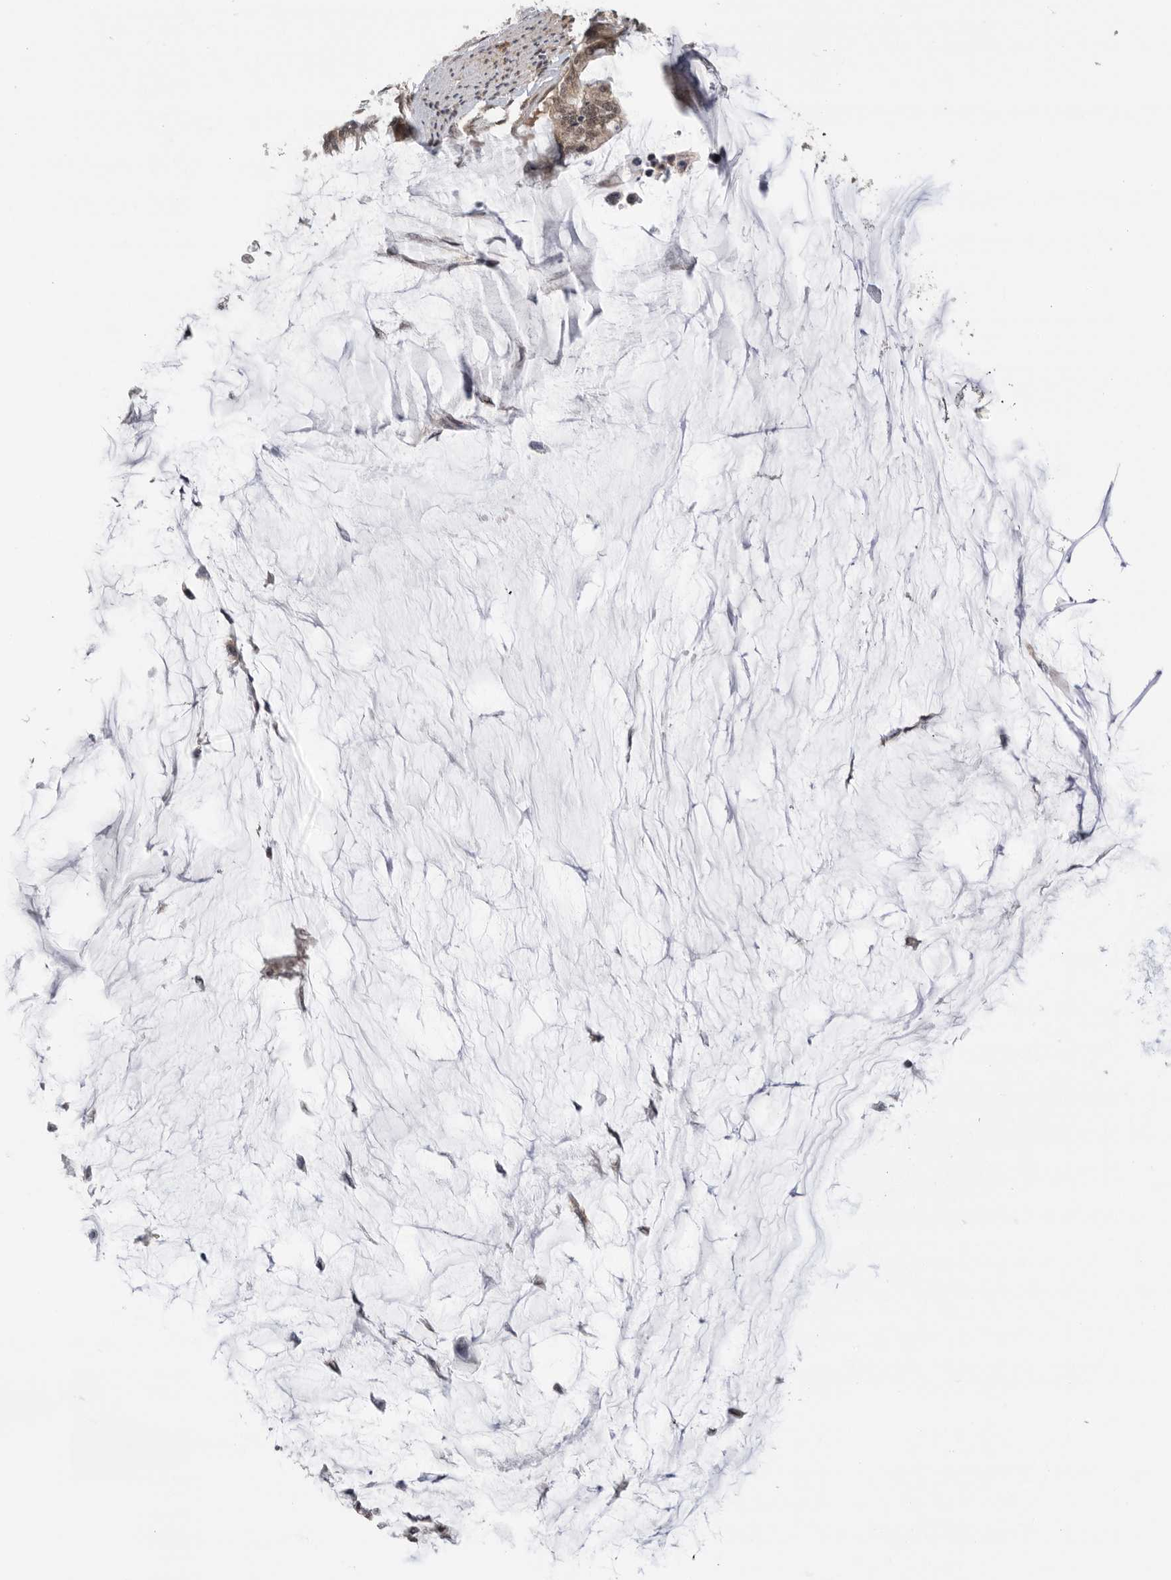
{"staining": {"intensity": "moderate", "quantity": ">75%", "location": "cytoplasmic/membranous,nuclear"}, "tissue": "pancreatic cancer", "cell_type": "Tumor cells", "image_type": "cancer", "snomed": [{"axis": "morphology", "description": "Adenocarcinoma, NOS"}, {"axis": "topography", "description": "Pancreas"}], "caption": "A brown stain labels moderate cytoplasmic/membranous and nuclear positivity of a protein in human pancreatic cancer (adenocarcinoma) tumor cells.", "gene": "VPS50", "patient": {"sex": "male", "age": 41}}